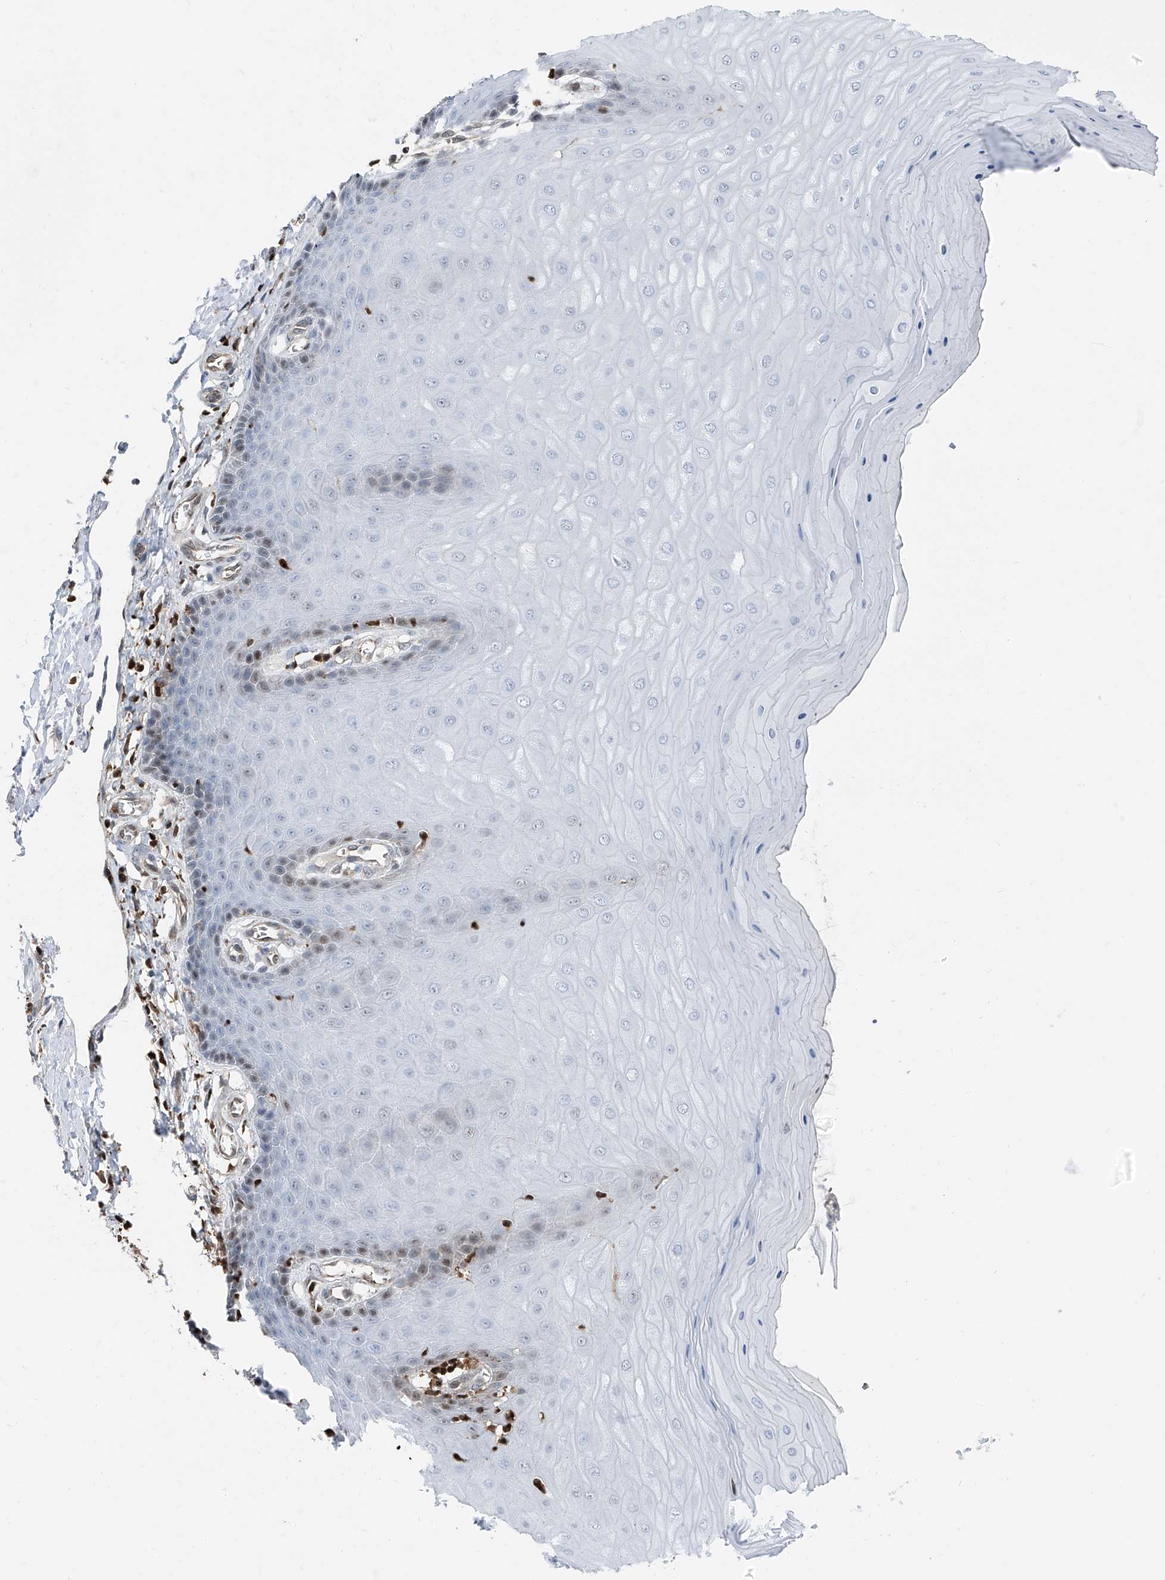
{"staining": {"intensity": "moderate", "quantity": "<25%", "location": "cytoplasmic/membranous"}, "tissue": "cervix", "cell_type": "Glandular cells", "image_type": "normal", "snomed": [{"axis": "morphology", "description": "Normal tissue, NOS"}, {"axis": "topography", "description": "Cervix"}], "caption": "A photomicrograph of human cervix stained for a protein demonstrates moderate cytoplasmic/membranous brown staining in glandular cells.", "gene": "PSMB10", "patient": {"sex": "female", "age": 55}}